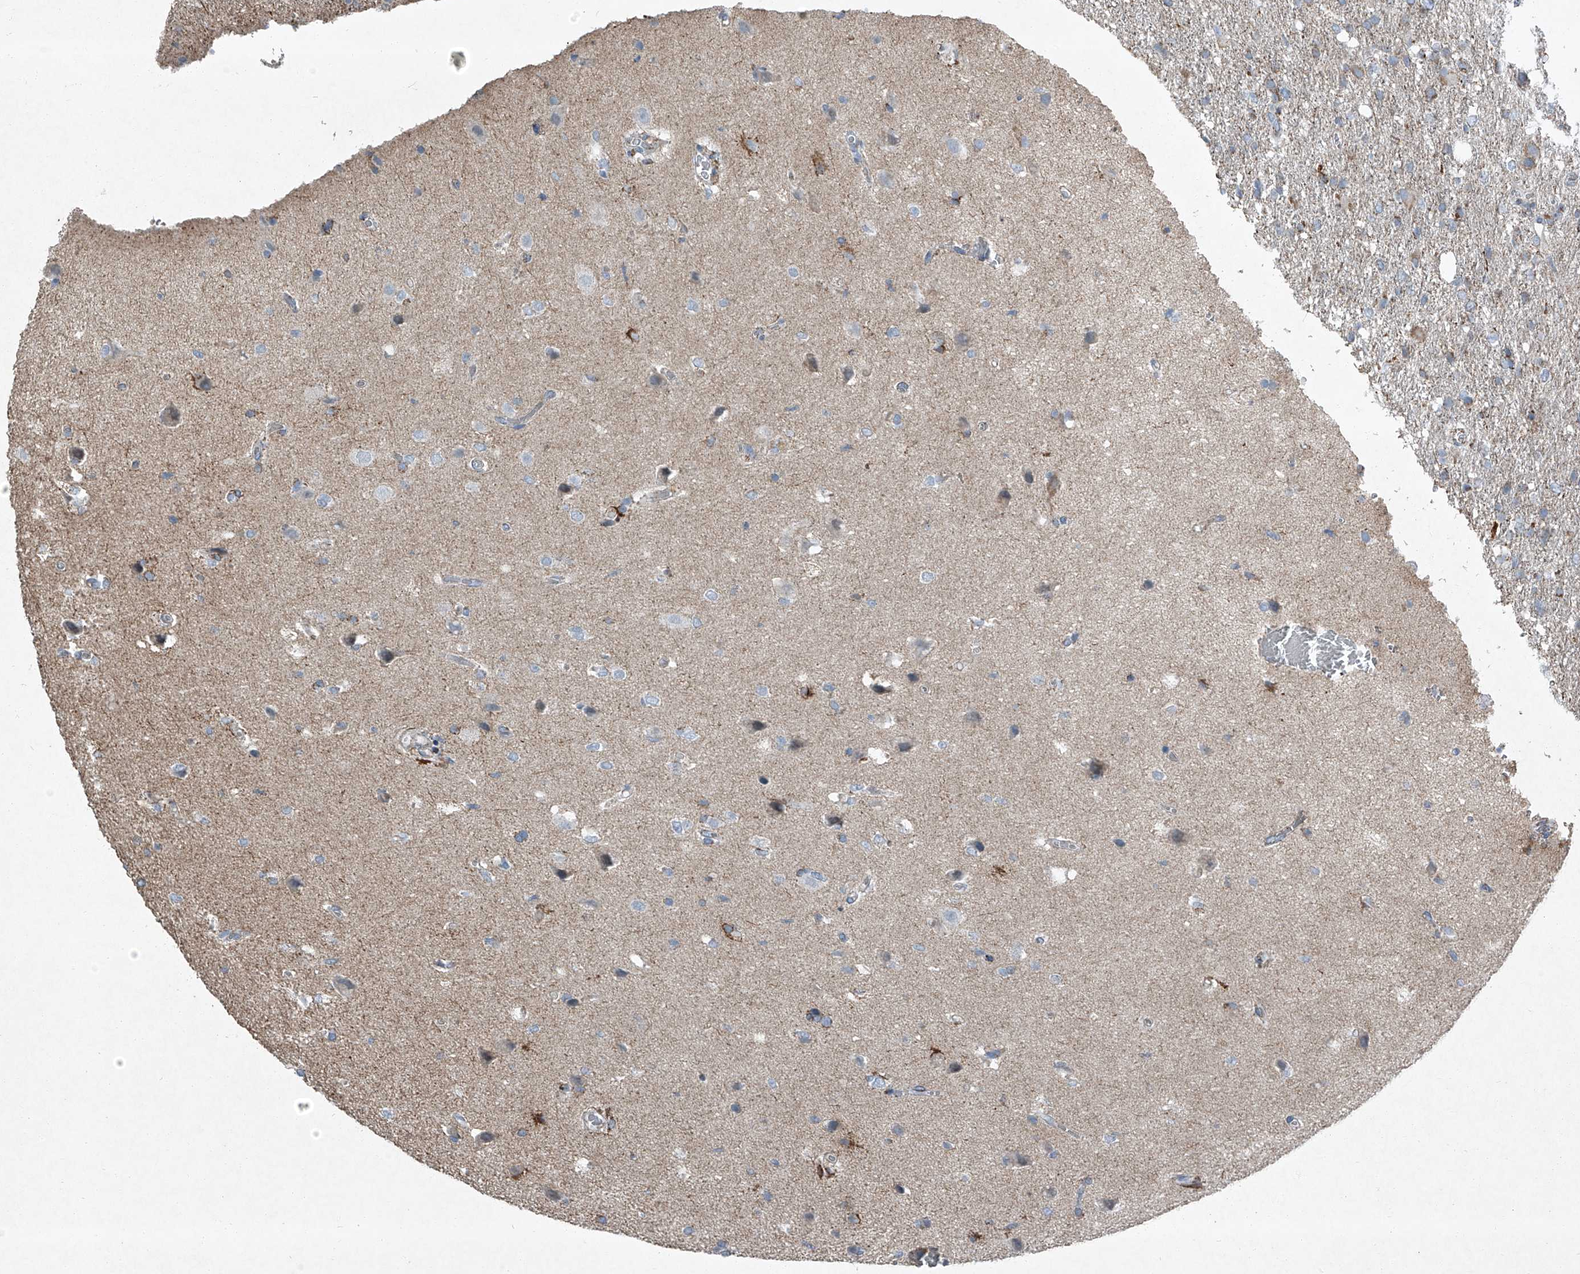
{"staining": {"intensity": "weak", "quantity": ">75%", "location": "cytoplasmic/membranous"}, "tissue": "glioma", "cell_type": "Tumor cells", "image_type": "cancer", "snomed": [{"axis": "morphology", "description": "Glioma, malignant, High grade"}, {"axis": "topography", "description": "Brain"}], "caption": "IHC of human malignant glioma (high-grade) demonstrates low levels of weak cytoplasmic/membranous expression in approximately >75% of tumor cells.", "gene": "CHRNA7", "patient": {"sex": "female", "age": 57}}